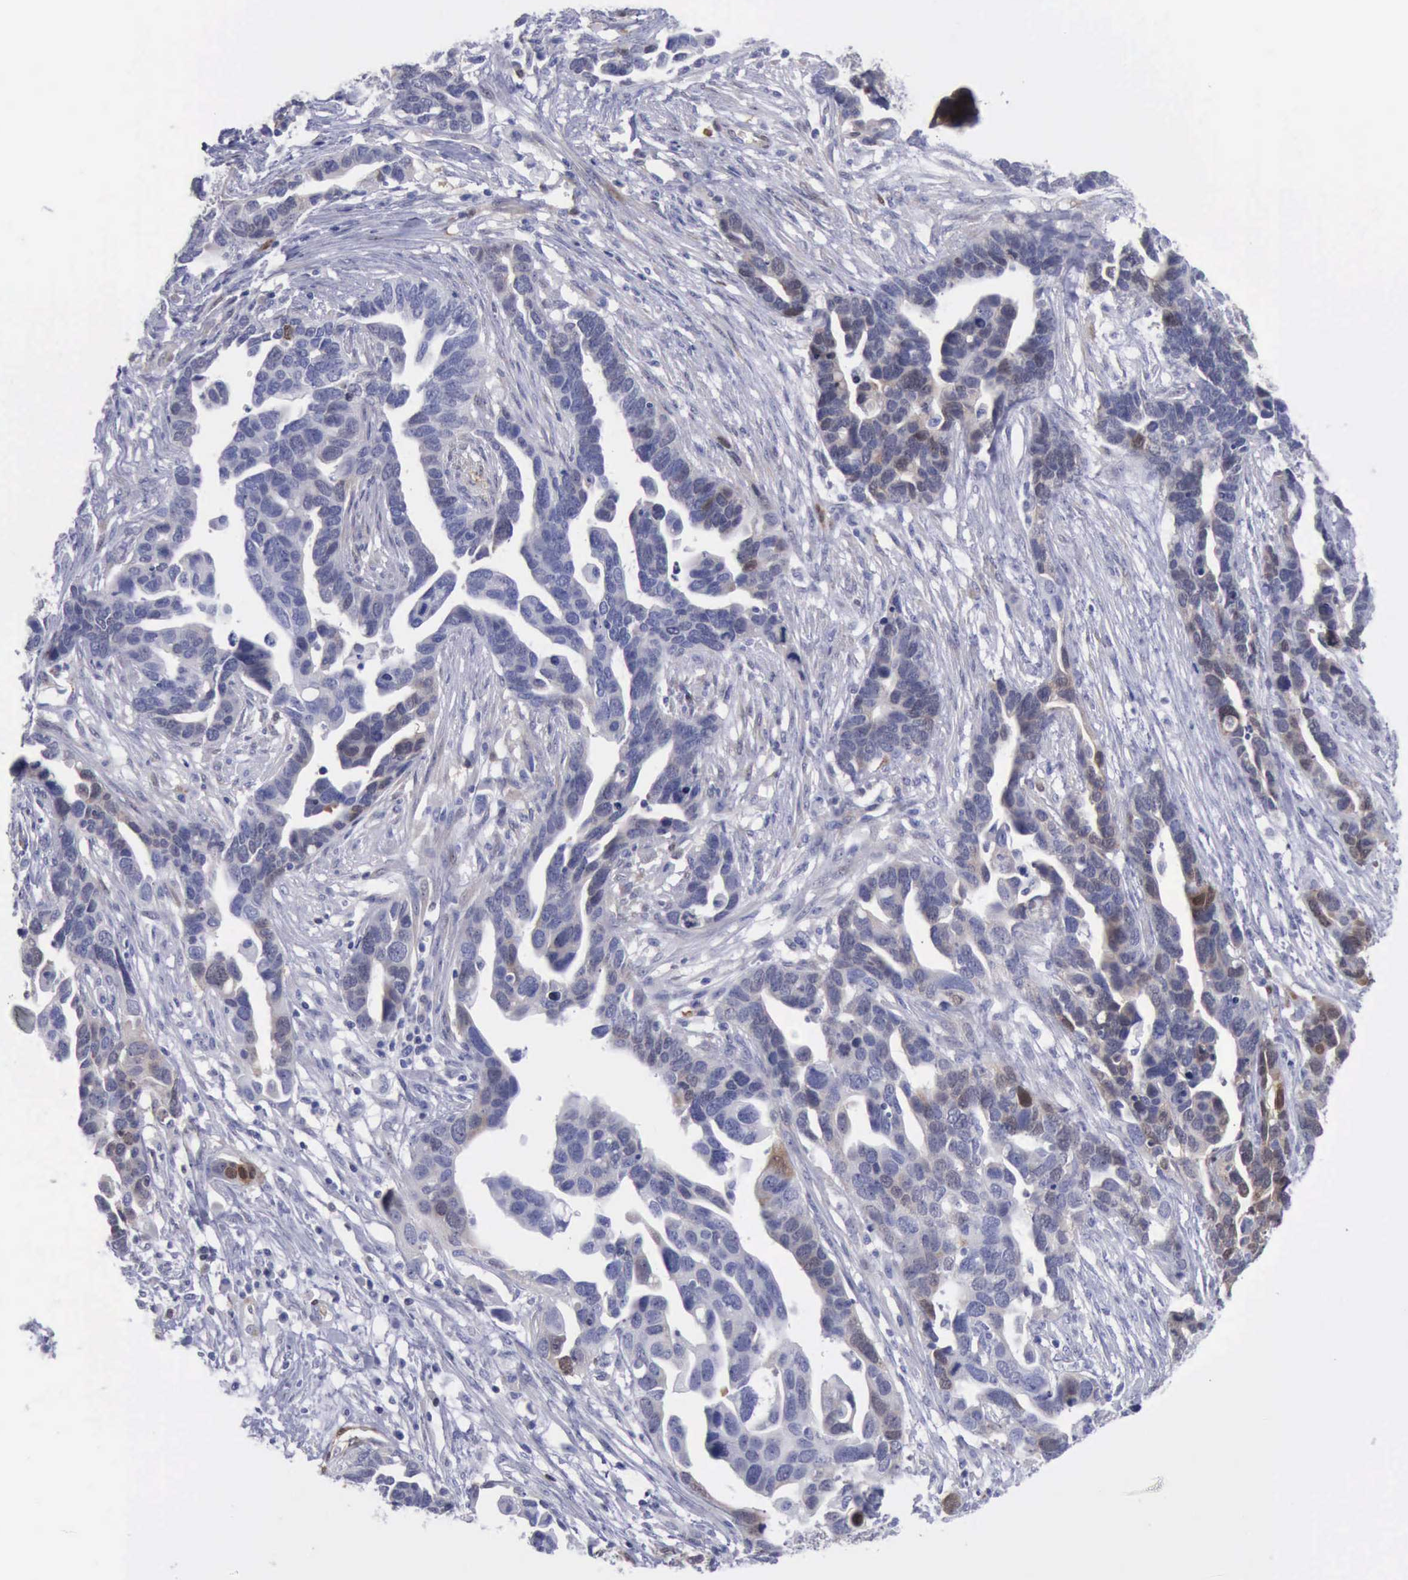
{"staining": {"intensity": "negative", "quantity": "none", "location": "none"}, "tissue": "ovarian cancer", "cell_type": "Tumor cells", "image_type": "cancer", "snomed": [{"axis": "morphology", "description": "Cystadenocarcinoma, serous, NOS"}, {"axis": "topography", "description": "Ovary"}], "caption": "Ovarian cancer was stained to show a protein in brown. There is no significant staining in tumor cells.", "gene": "FHL1", "patient": {"sex": "female", "age": 54}}